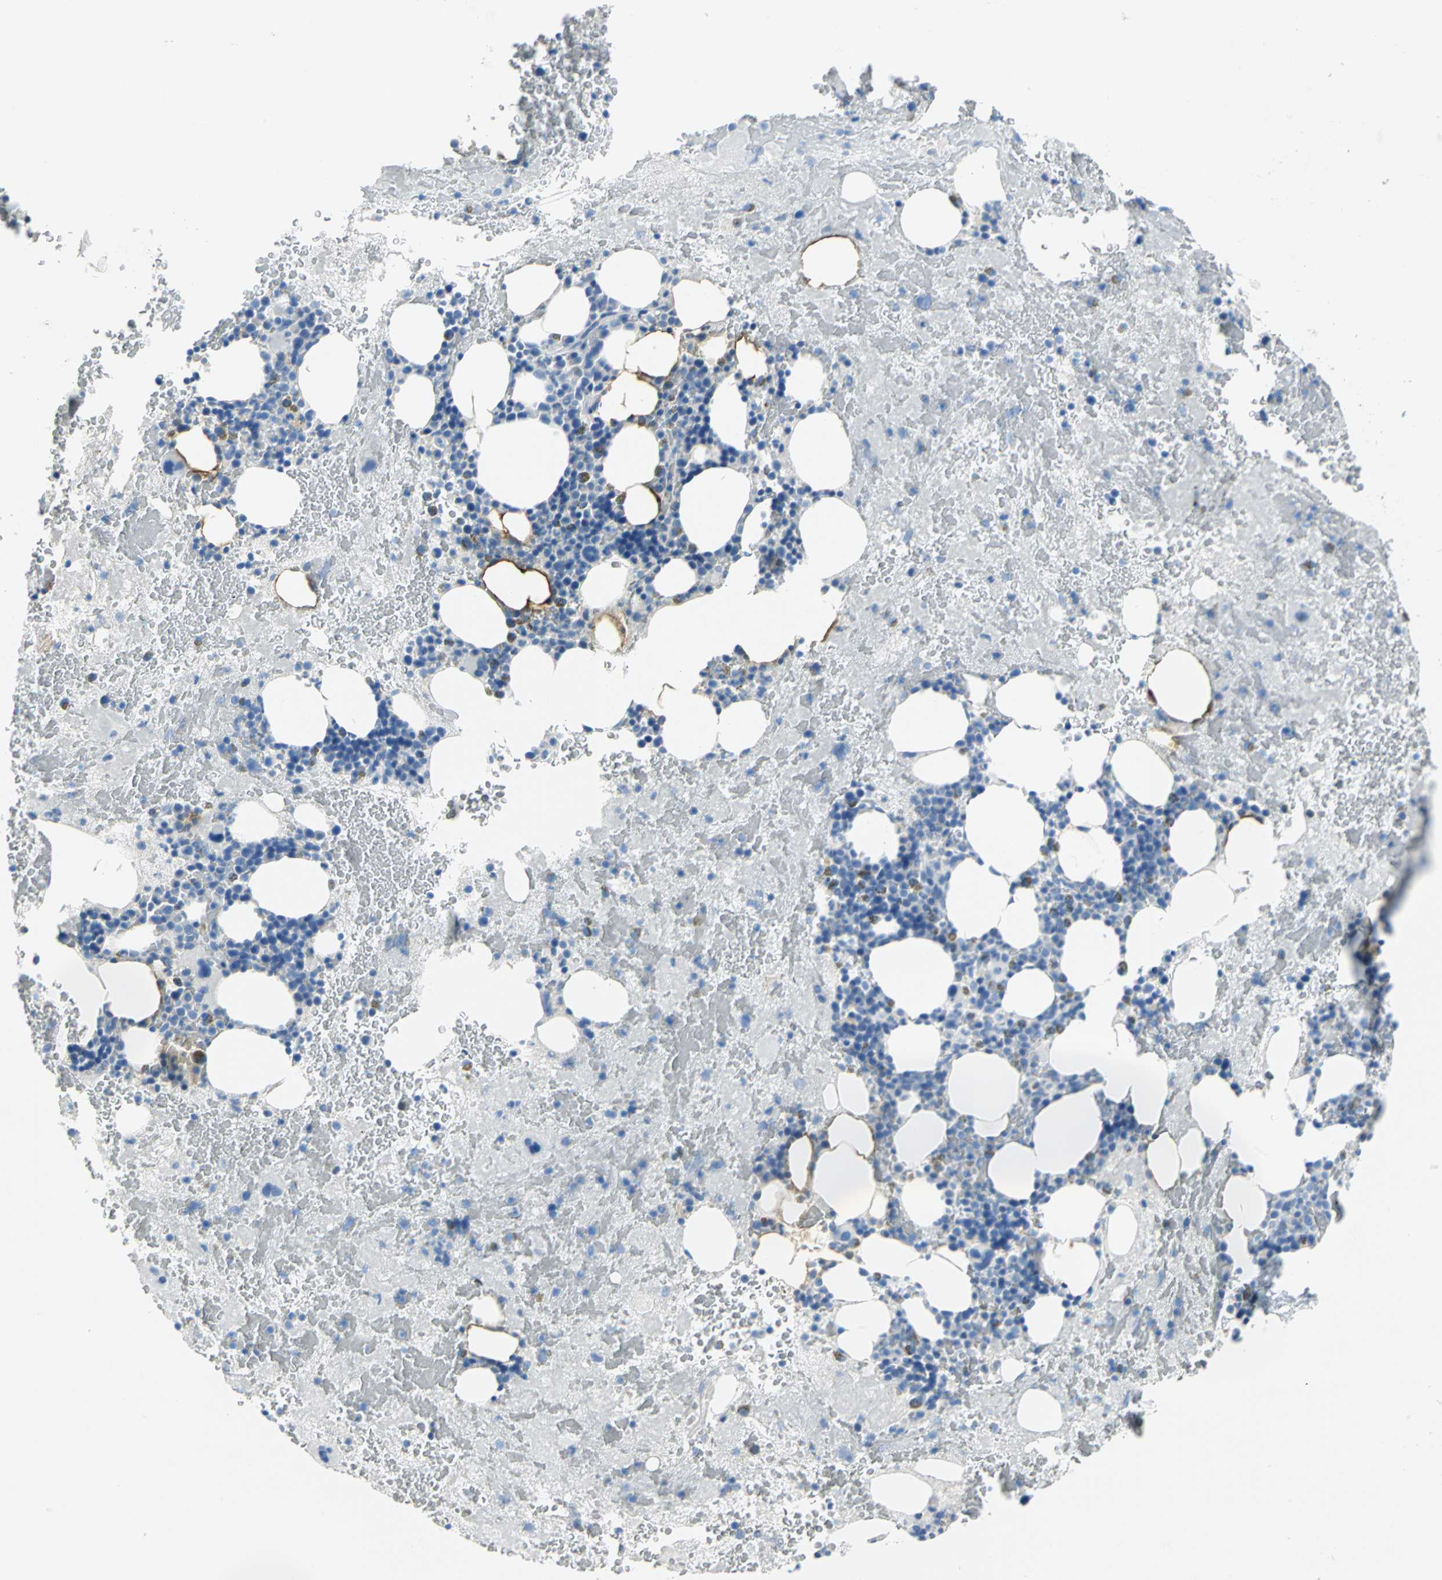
{"staining": {"intensity": "weak", "quantity": "<25%", "location": "cytoplasmic/membranous"}, "tissue": "bone marrow", "cell_type": "Hematopoietic cells", "image_type": "normal", "snomed": [{"axis": "morphology", "description": "Normal tissue, NOS"}, {"axis": "topography", "description": "Bone marrow"}], "caption": "Bone marrow stained for a protein using immunohistochemistry demonstrates no positivity hematopoietic cells.", "gene": "SFN", "patient": {"sex": "male", "age": 76}}